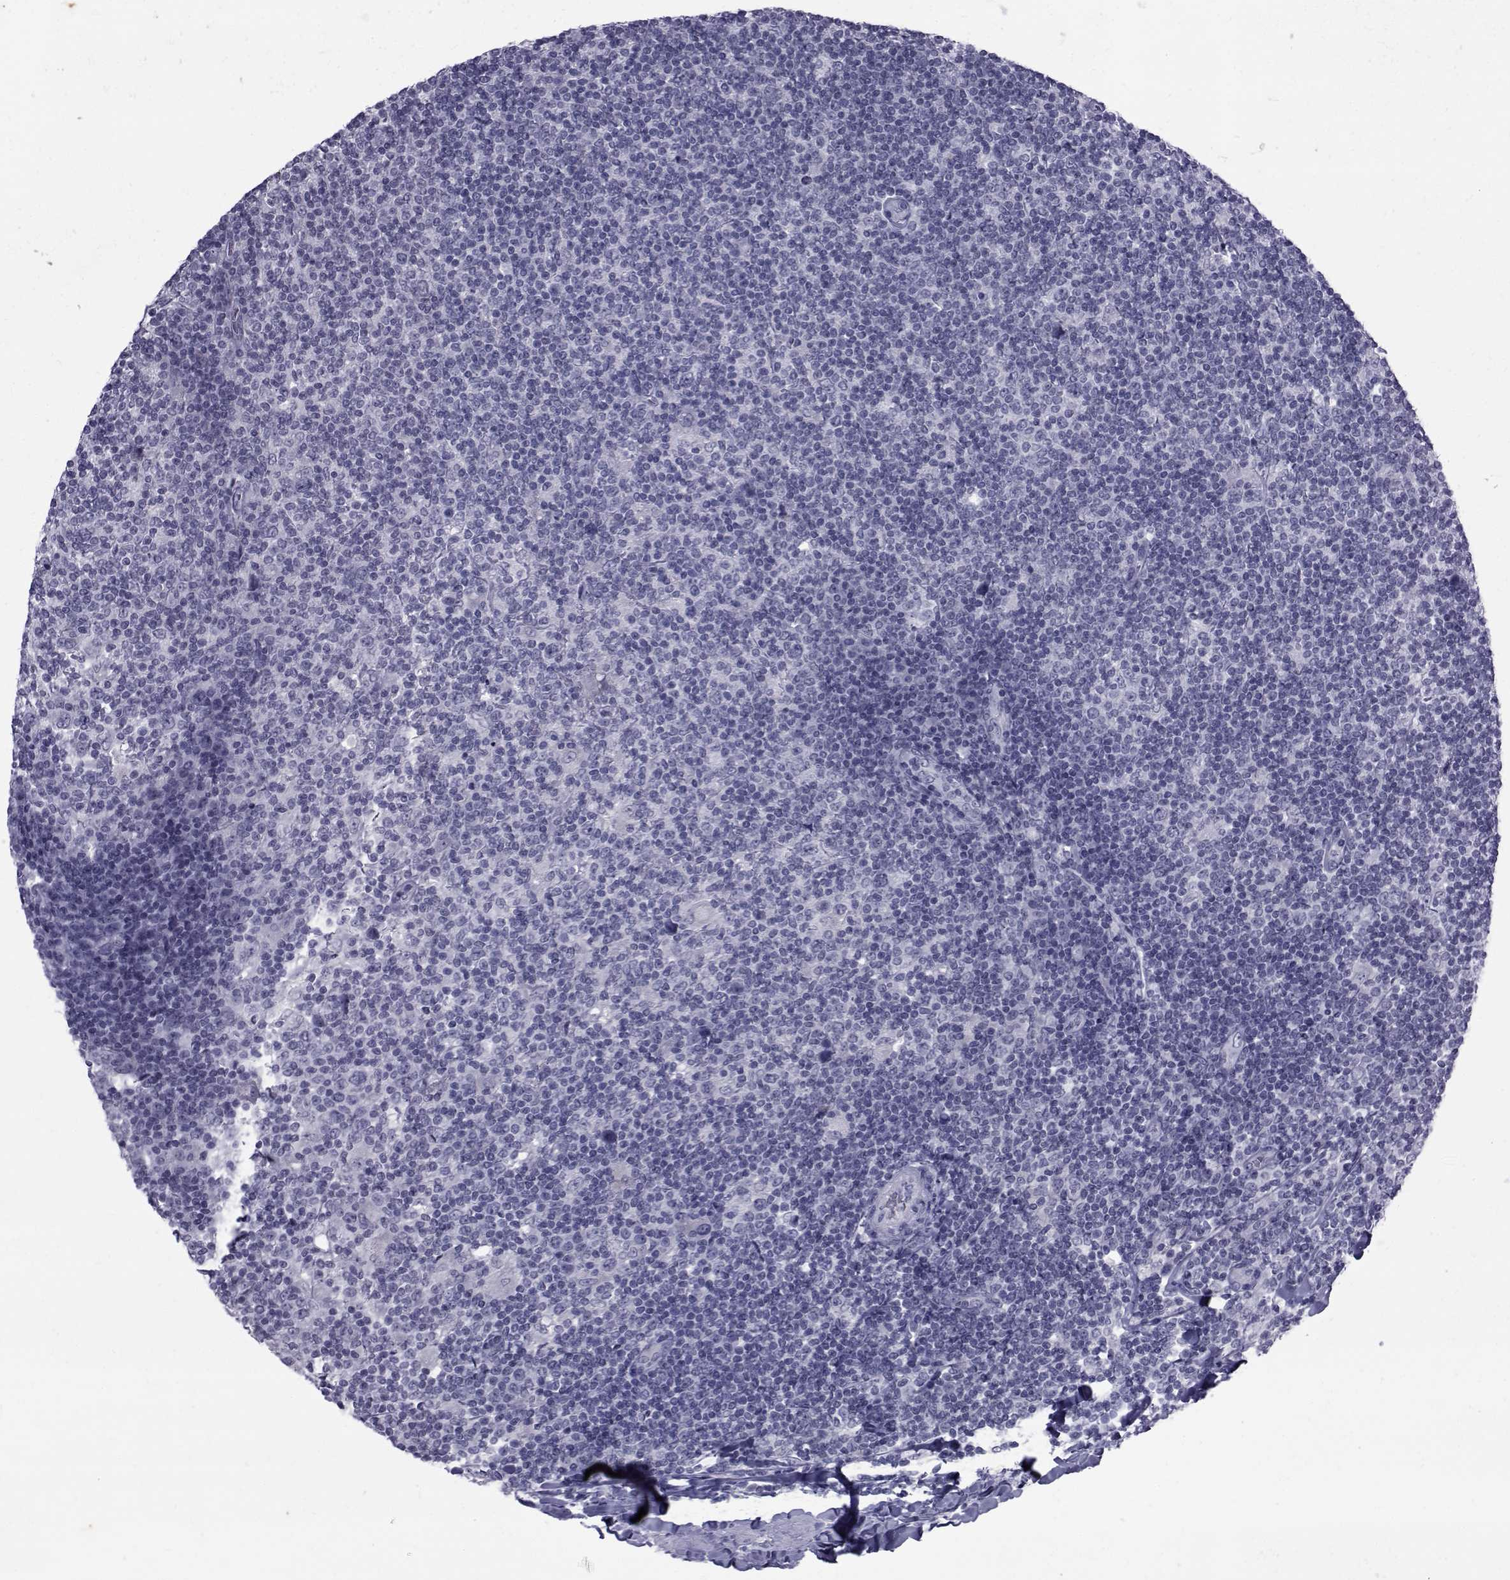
{"staining": {"intensity": "negative", "quantity": "none", "location": "none"}, "tissue": "lymphoma", "cell_type": "Tumor cells", "image_type": "cancer", "snomed": [{"axis": "morphology", "description": "Hodgkin's disease, NOS"}, {"axis": "topography", "description": "Lymph node"}], "caption": "DAB (3,3'-diaminobenzidine) immunohistochemical staining of Hodgkin's disease demonstrates no significant expression in tumor cells.", "gene": "PAX2", "patient": {"sex": "male", "age": 40}}